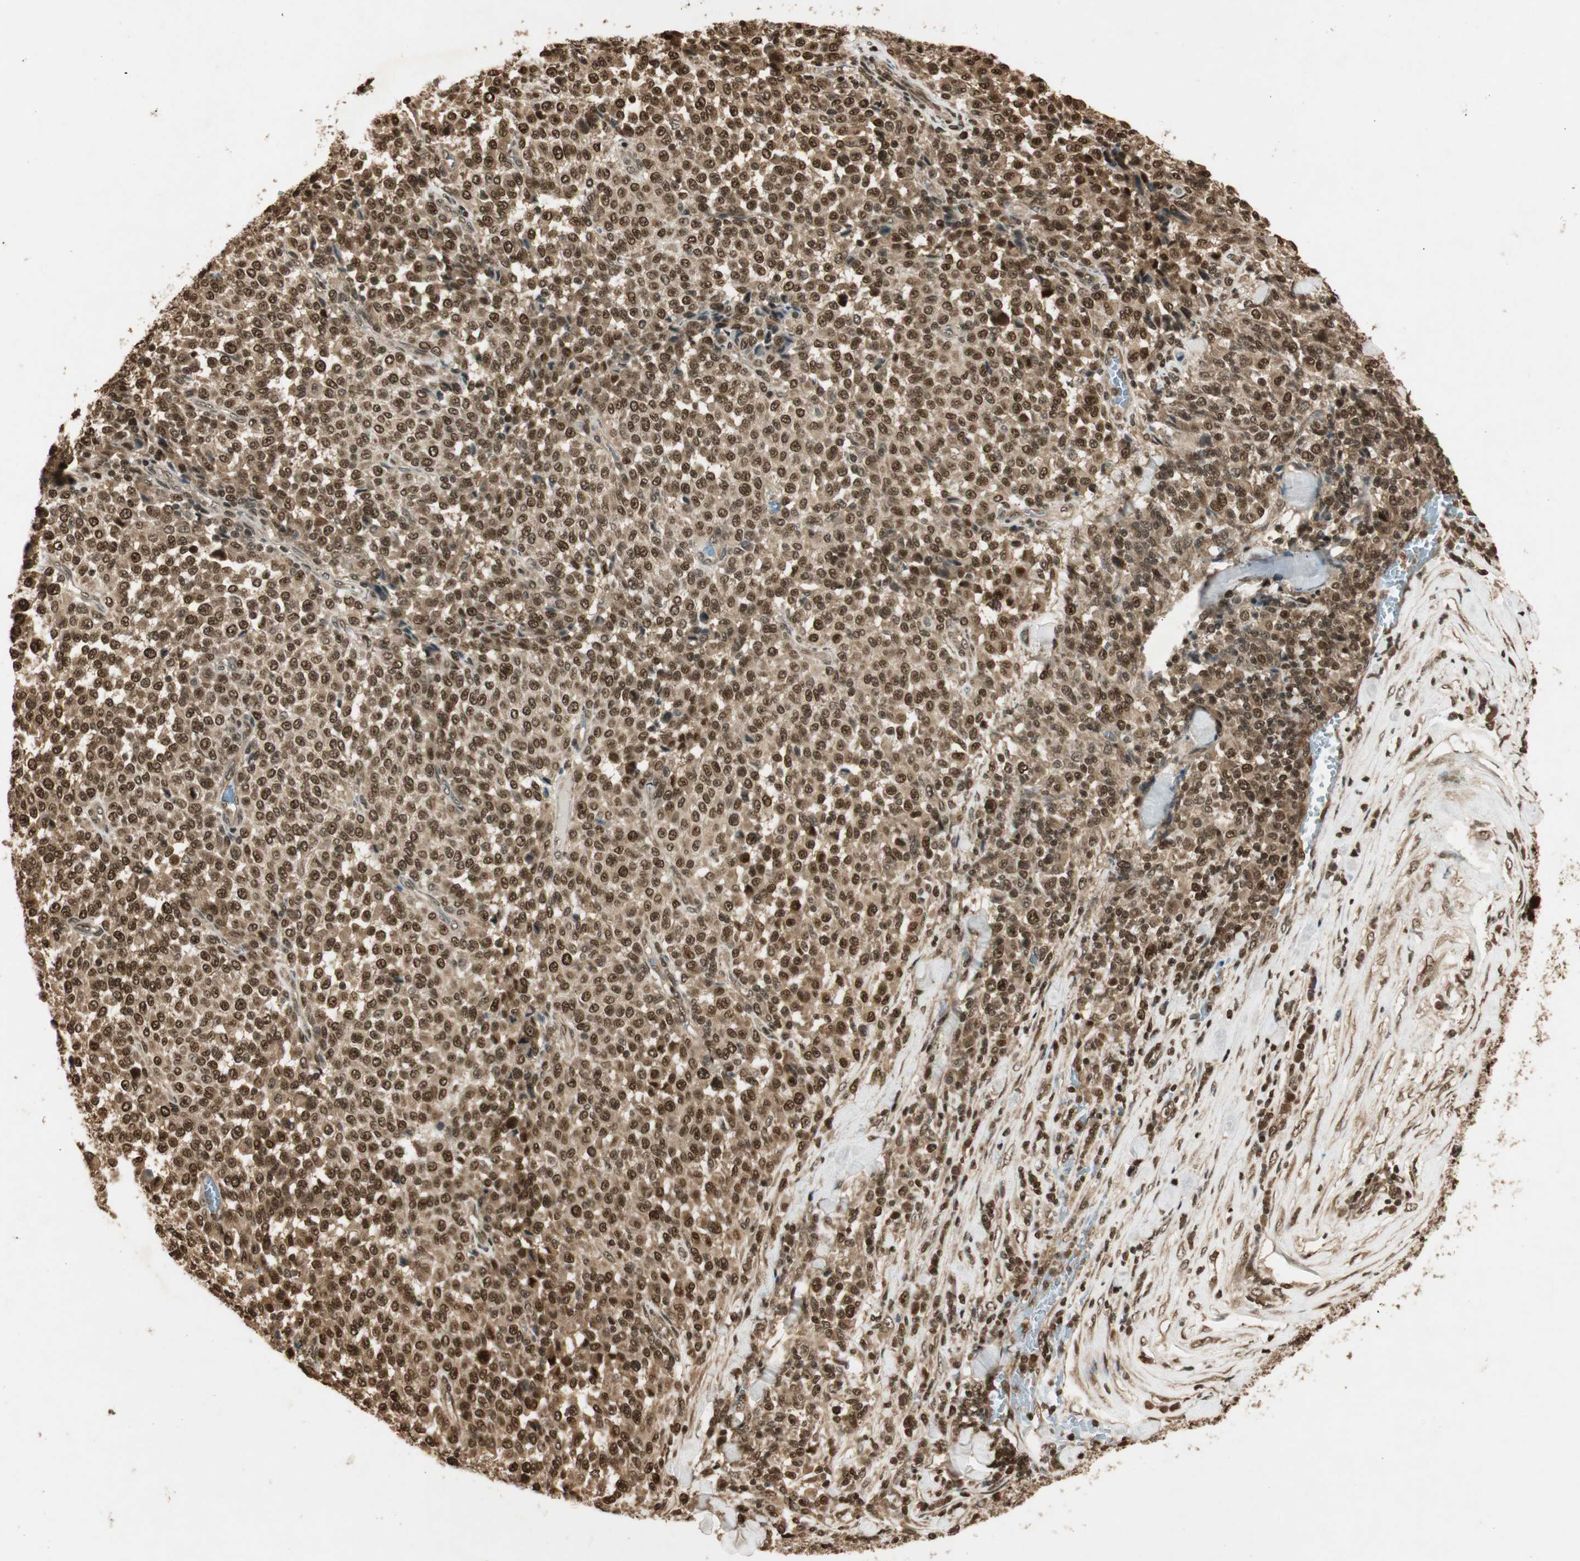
{"staining": {"intensity": "strong", "quantity": ">75%", "location": "cytoplasmic/membranous,nuclear"}, "tissue": "melanoma", "cell_type": "Tumor cells", "image_type": "cancer", "snomed": [{"axis": "morphology", "description": "Malignant melanoma, Metastatic site"}, {"axis": "topography", "description": "Pancreas"}], "caption": "Melanoma stained with immunohistochemistry (IHC) reveals strong cytoplasmic/membranous and nuclear positivity in about >75% of tumor cells.", "gene": "RPA3", "patient": {"sex": "female", "age": 30}}